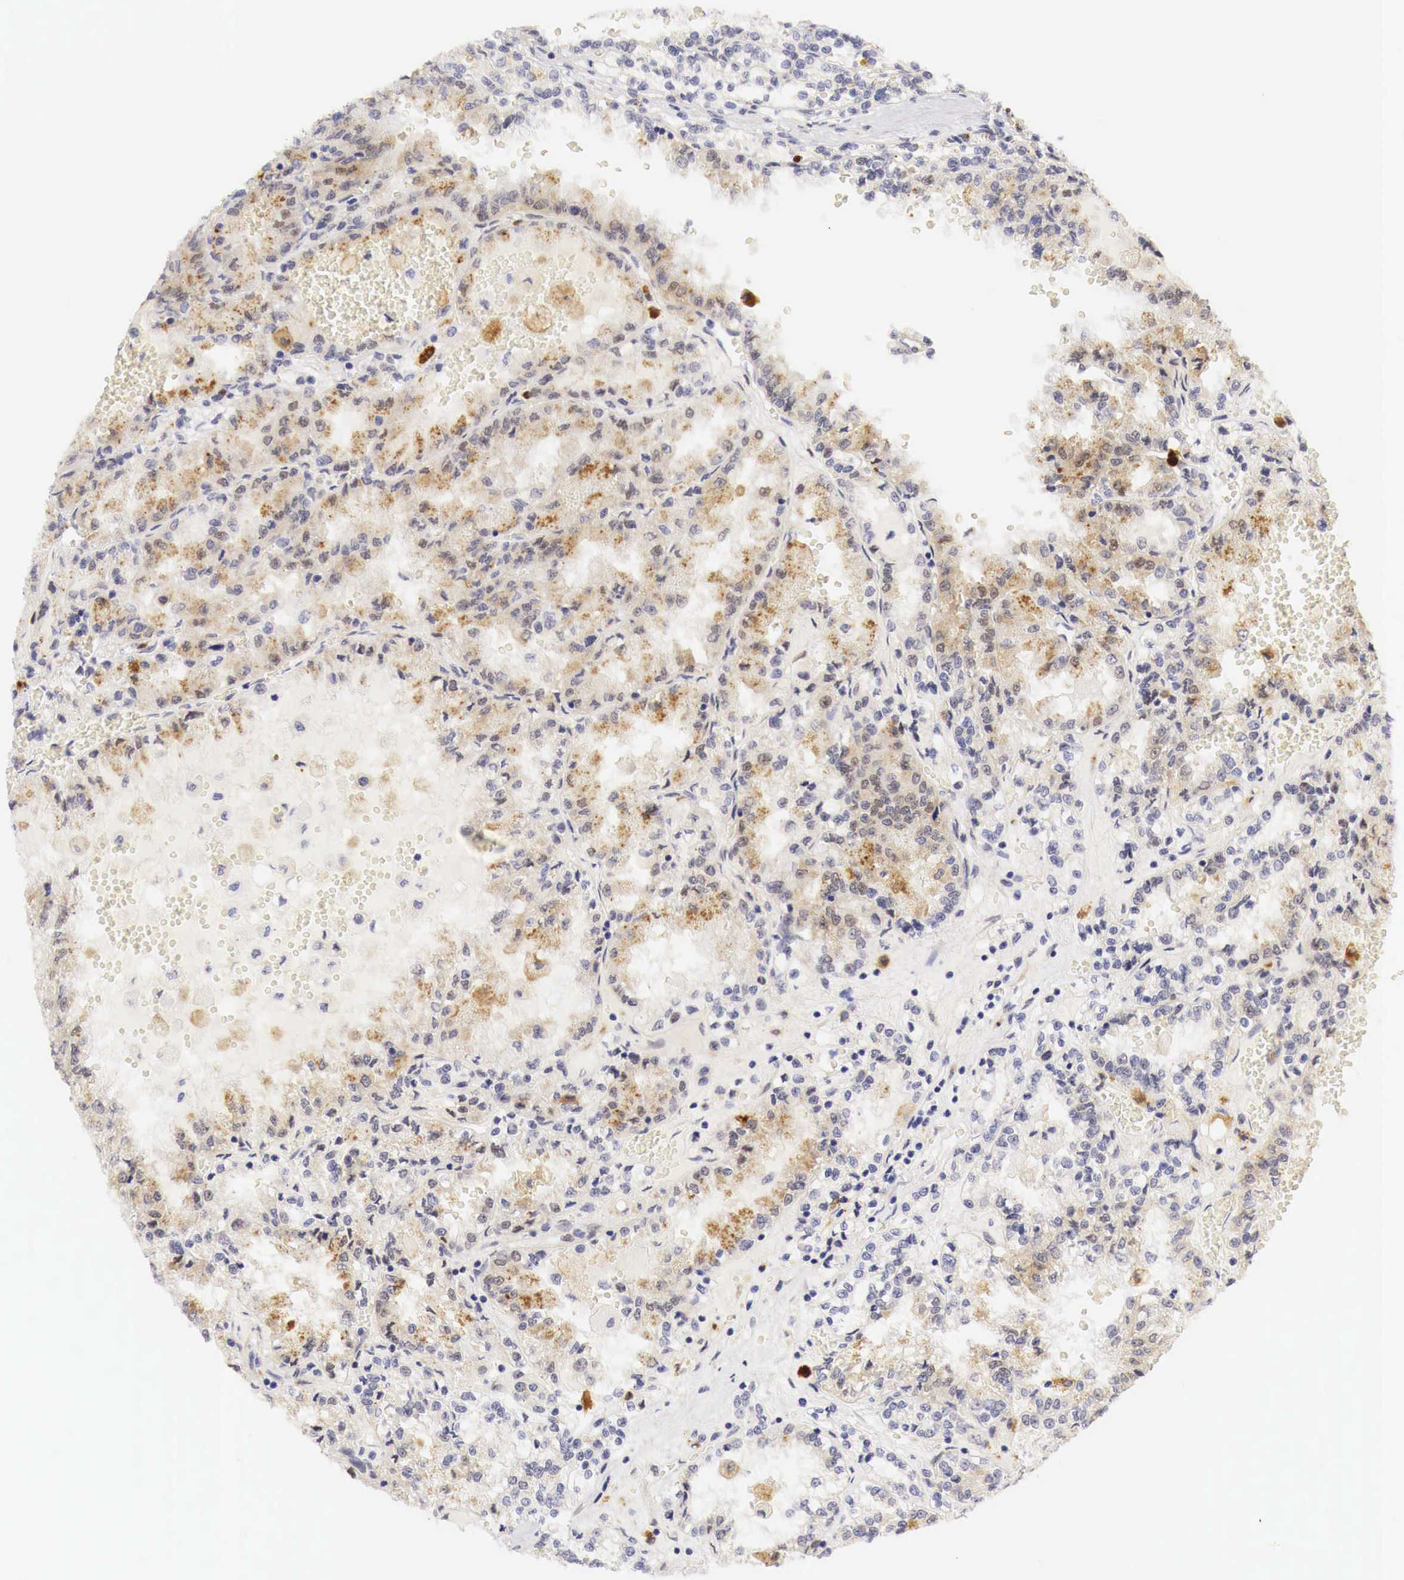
{"staining": {"intensity": "weak", "quantity": "25%-75%", "location": "cytoplasmic/membranous"}, "tissue": "renal cancer", "cell_type": "Tumor cells", "image_type": "cancer", "snomed": [{"axis": "morphology", "description": "Adenocarcinoma, NOS"}, {"axis": "topography", "description": "Kidney"}], "caption": "This photomicrograph reveals immunohistochemistry staining of human renal cancer (adenocarcinoma), with low weak cytoplasmic/membranous expression in about 25%-75% of tumor cells.", "gene": "CASP3", "patient": {"sex": "female", "age": 56}}